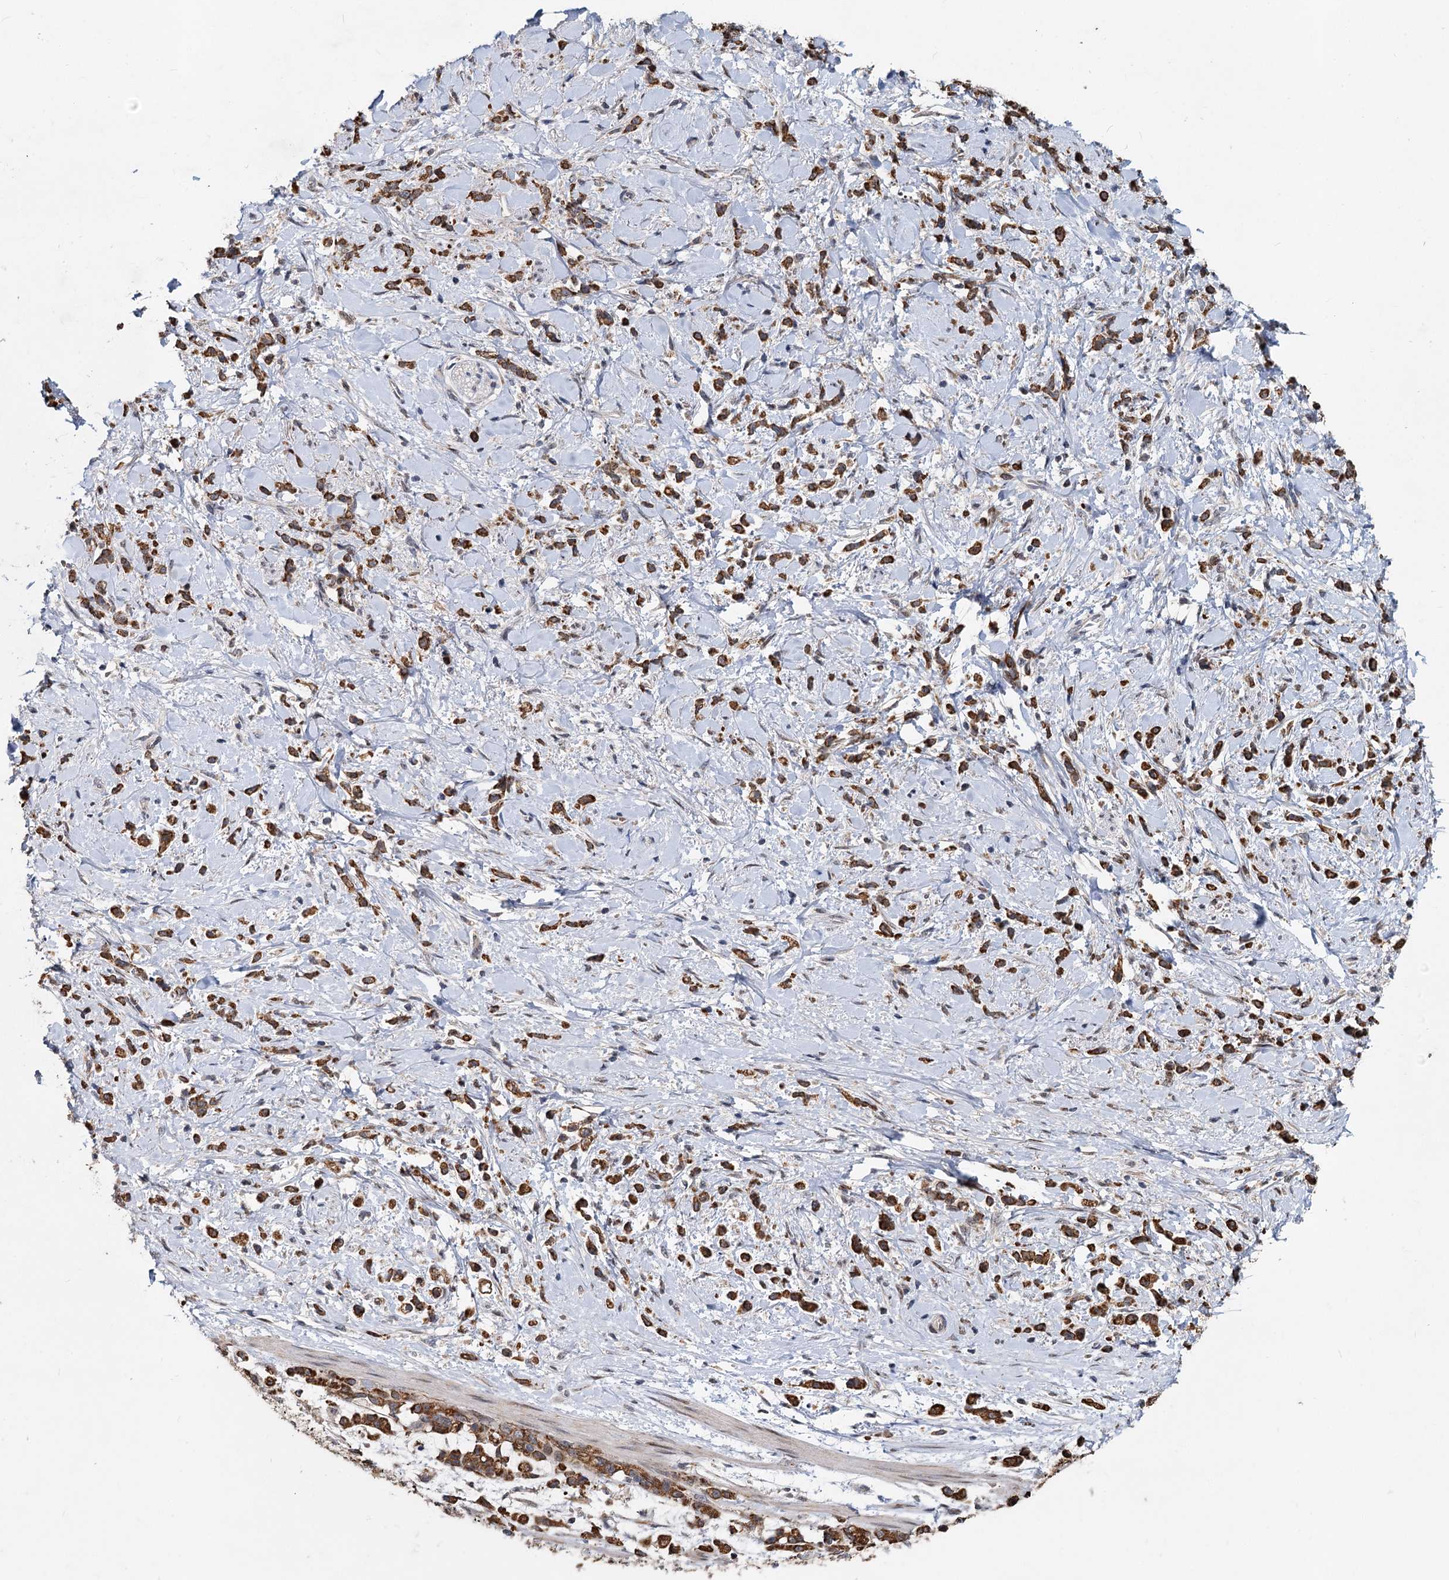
{"staining": {"intensity": "strong", "quantity": ">75%", "location": "cytoplasmic/membranous"}, "tissue": "stomach cancer", "cell_type": "Tumor cells", "image_type": "cancer", "snomed": [{"axis": "morphology", "description": "Adenocarcinoma, NOS"}, {"axis": "topography", "description": "Stomach"}], "caption": "There is high levels of strong cytoplasmic/membranous expression in tumor cells of adenocarcinoma (stomach), as demonstrated by immunohistochemical staining (brown color).", "gene": "RITA1", "patient": {"sex": "female", "age": 60}}